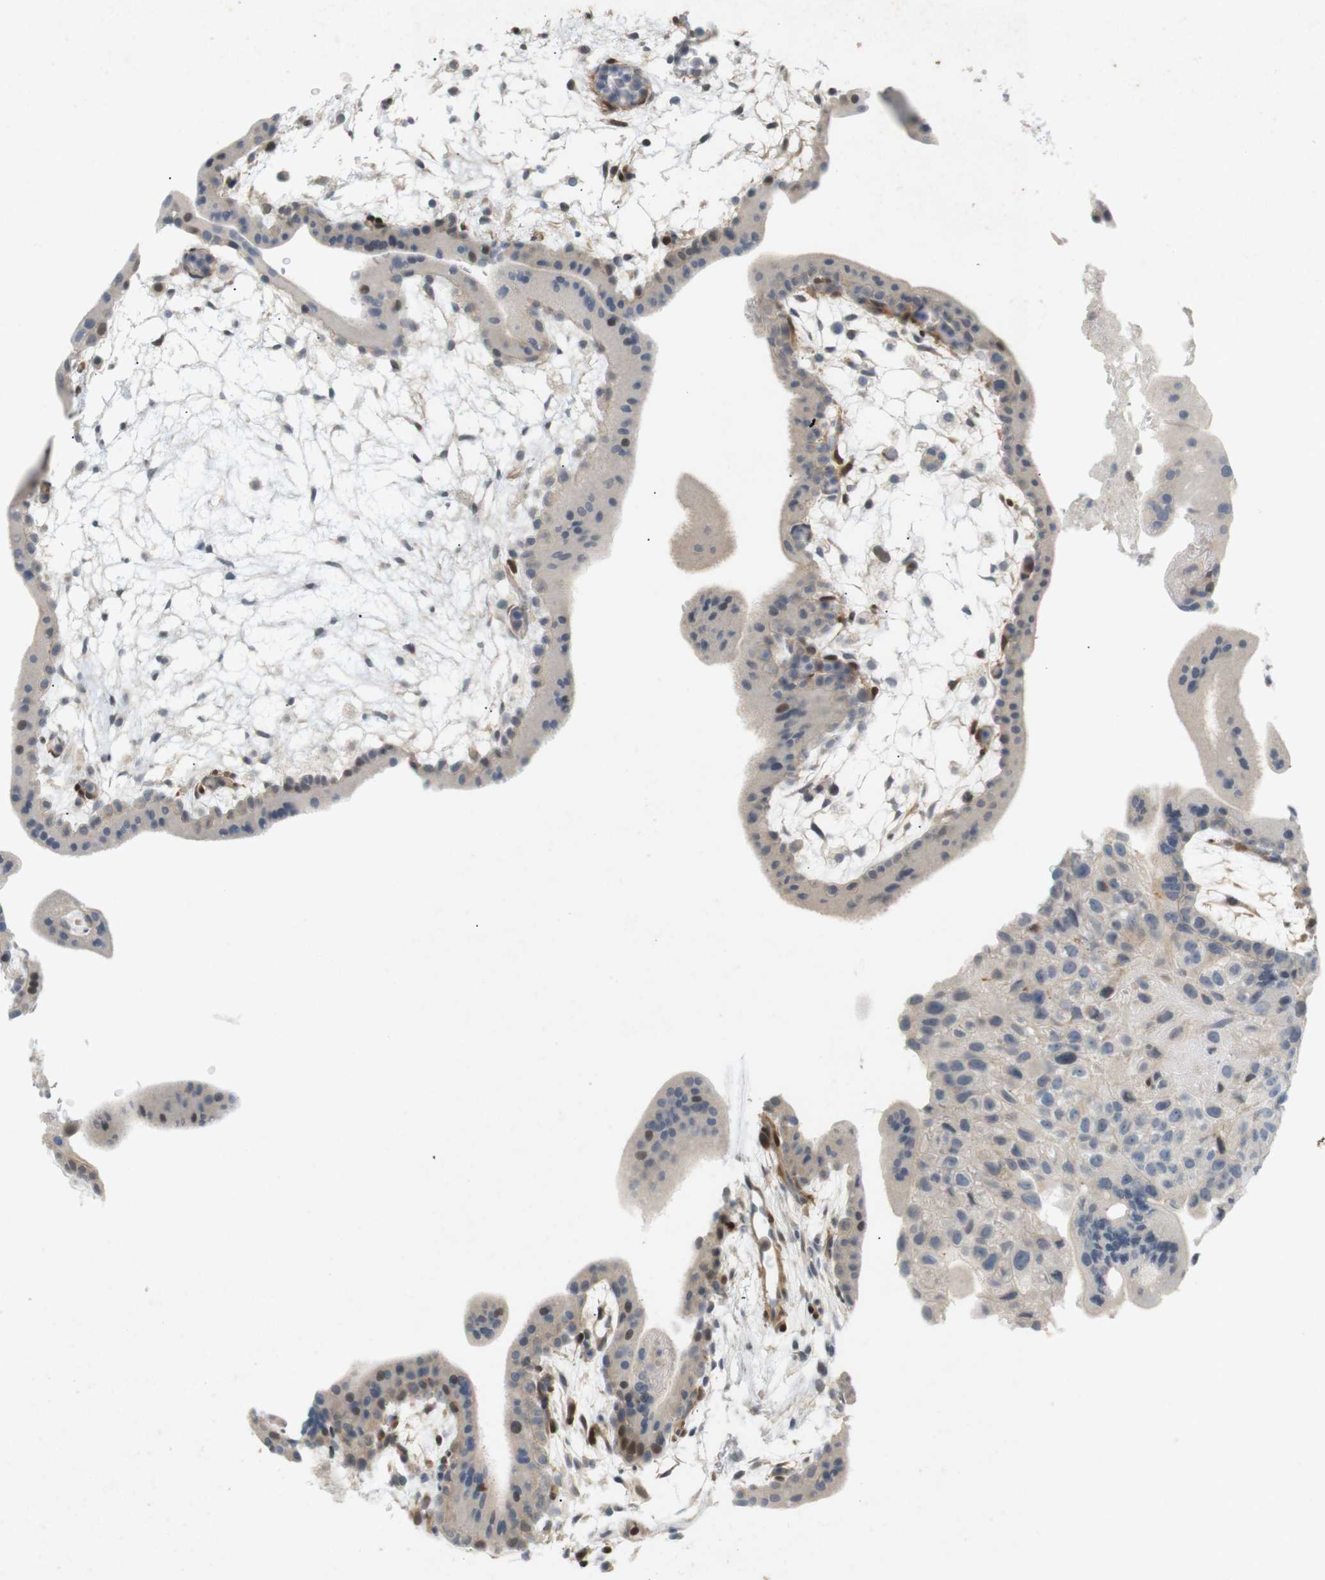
{"staining": {"intensity": "weak", "quantity": "<25%", "location": "cytoplasmic/membranous"}, "tissue": "placenta", "cell_type": "Trophoblastic cells", "image_type": "normal", "snomed": [{"axis": "morphology", "description": "Normal tissue, NOS"}, {"axis": "topography", "description": "Placenta"}], "caption": "This is an IHC histopathology image of unremarkable placenta. There is no positivity in trophoblastic cells.", "gene": "PPP1R14A", "patient": {"sex": "female", "age": 35}}